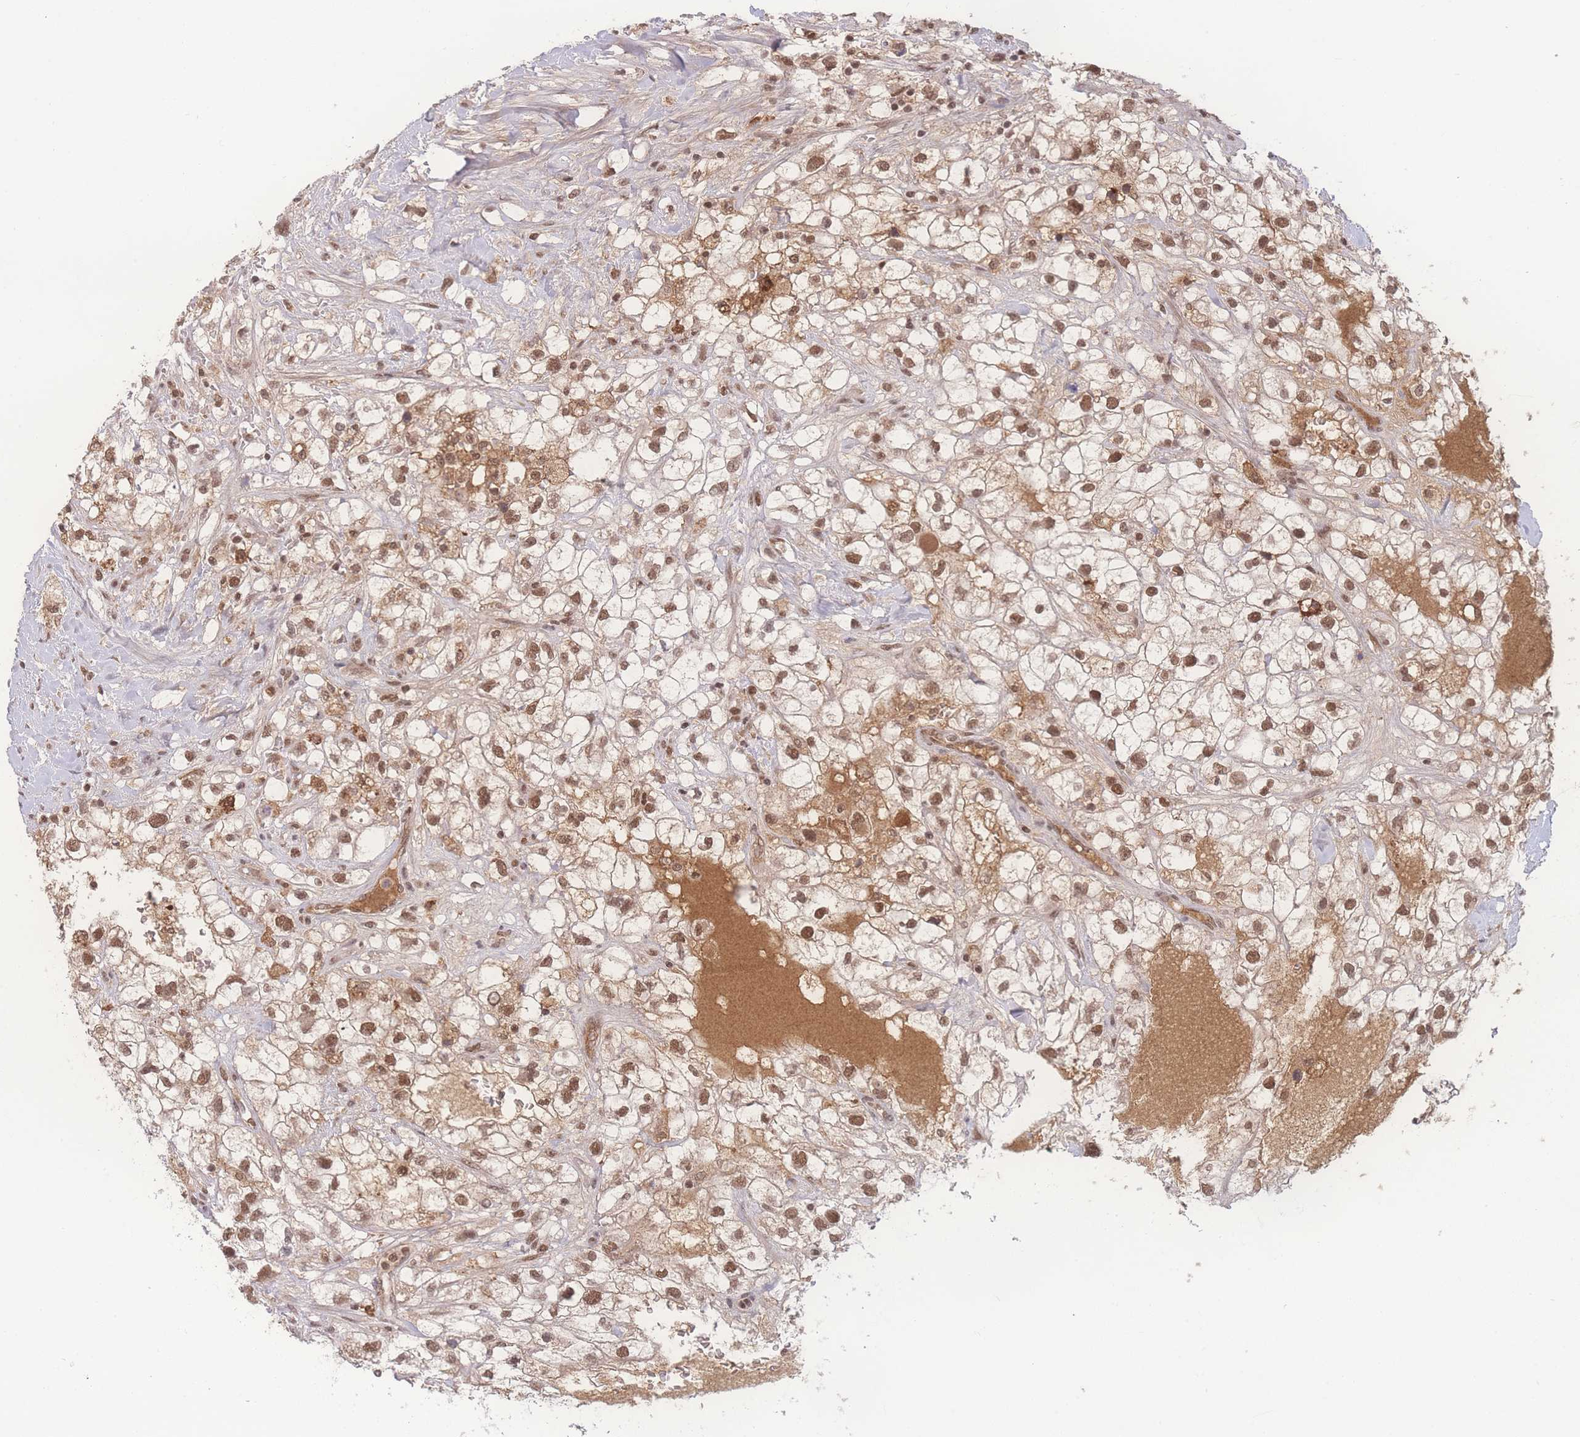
{"staining": {"intensity": "moderate", "quantity": "25%-75%", "location": "nuclear"}, "tissue": "renal cancer", "cell_type": "Tumor cells", "image_type": "cancer", "snomed": [{"axis": "morphology", "description": "Adenocarcinoma, NOS"}, {"axis": "topography", "description": "Kidney"}], "caption": "Immunohistochemical staining of renal adenocarcinoma reveals moderate nuclear protein staining in about 25%-75% of tumor cells.", "gene": "RAVER1", "patient": {"sex": "male", "age": 59}}